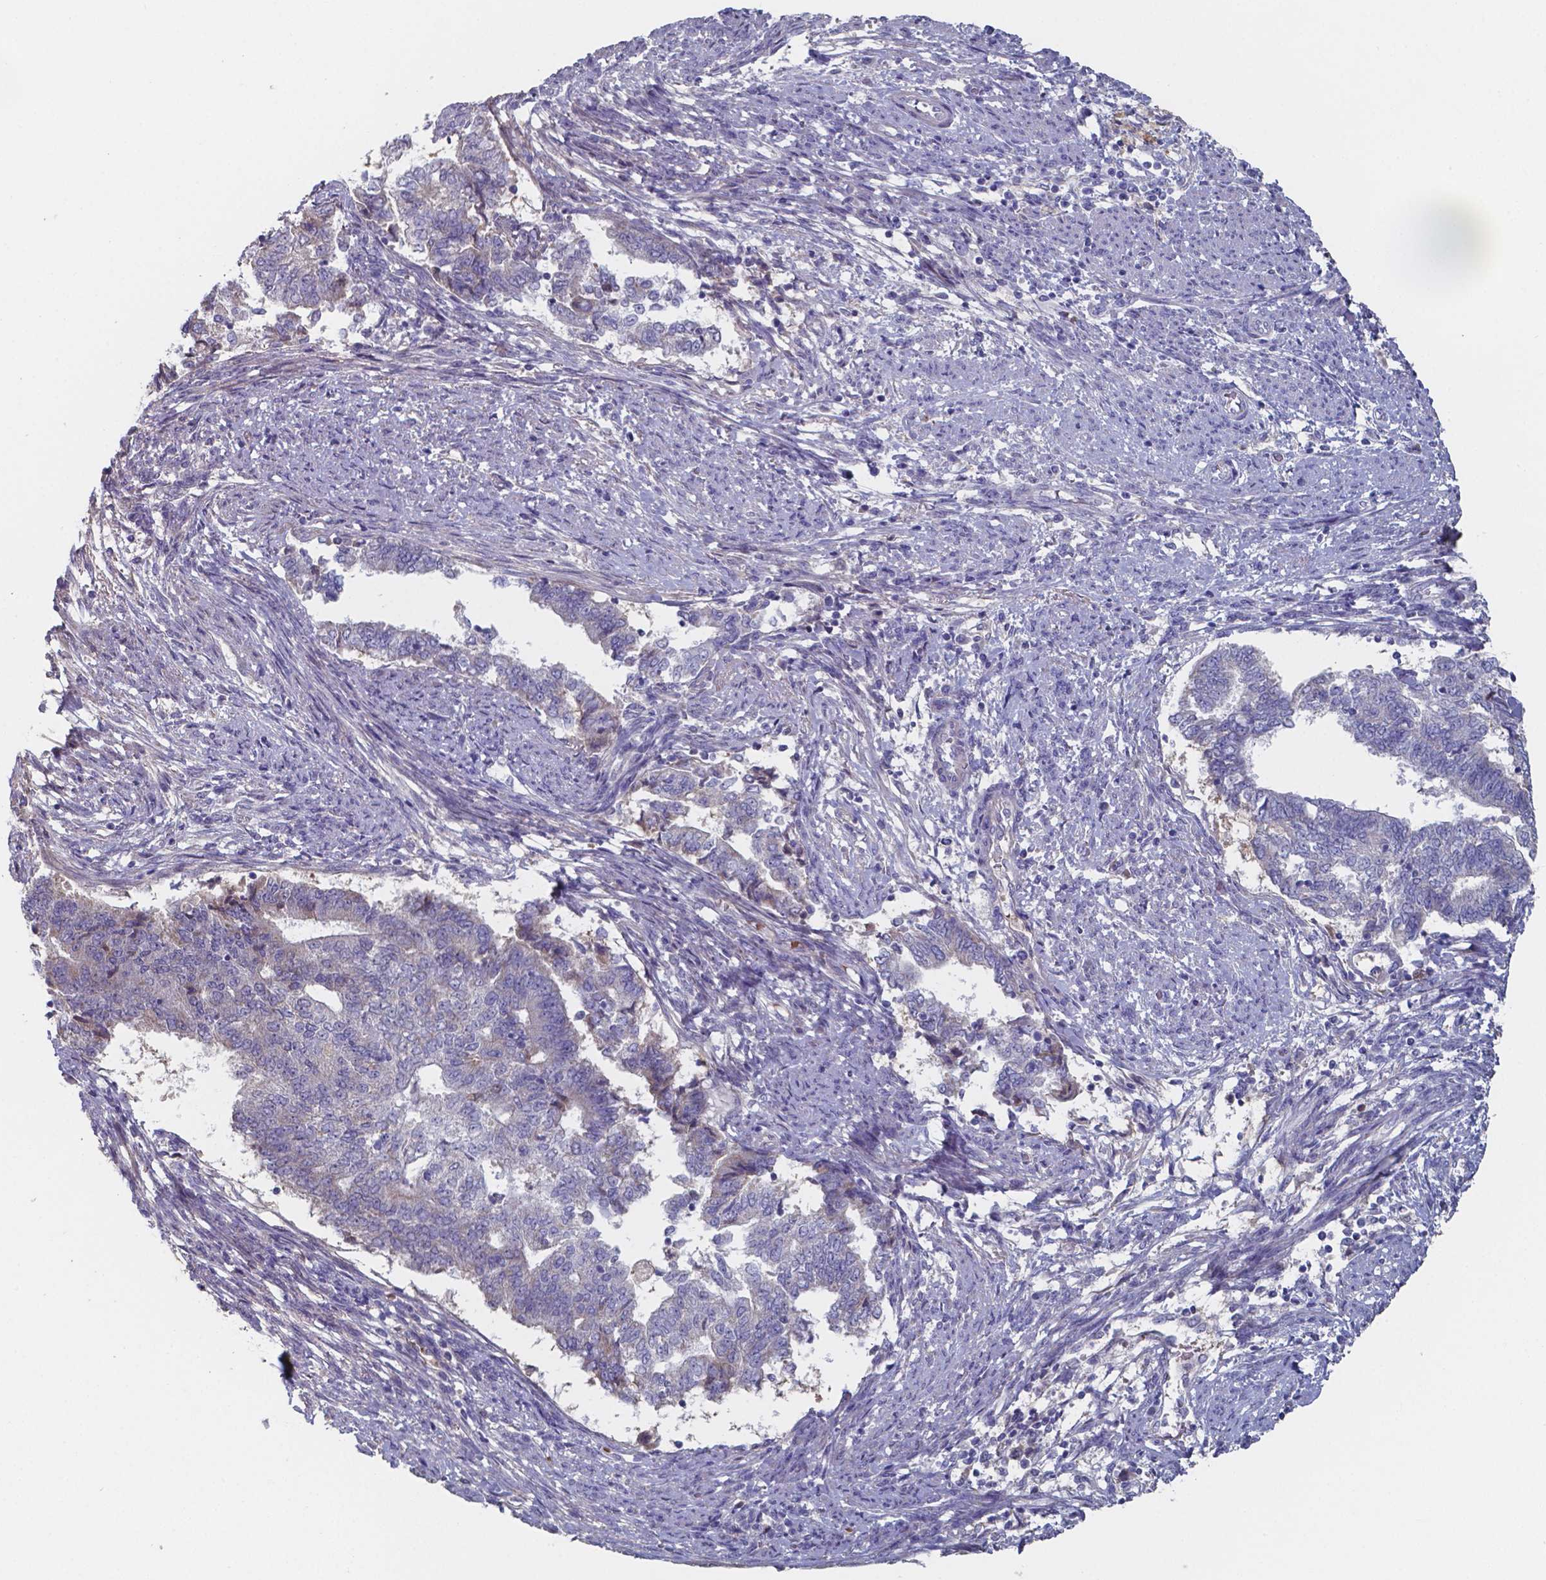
{"staining": {"intensity": "negative", "quantity": "none", "location": "none"}, "tissue": "endometrial cancer", "cell_type": "Tumor cells", "image_type": "cancer", "snomed": [{"axis": "morphology", "description": "Adenocarcinoma, NOS"}, {"axis": "topography", "description": "Endometrium"}], "caption": "Human endometrial adenocarcinoma stained for a protein using immunohistochemistry (IHC) displays no expression in tumor cells.", "gene": "BTBD17", "patient": {"sex": "female", "age": 65}}